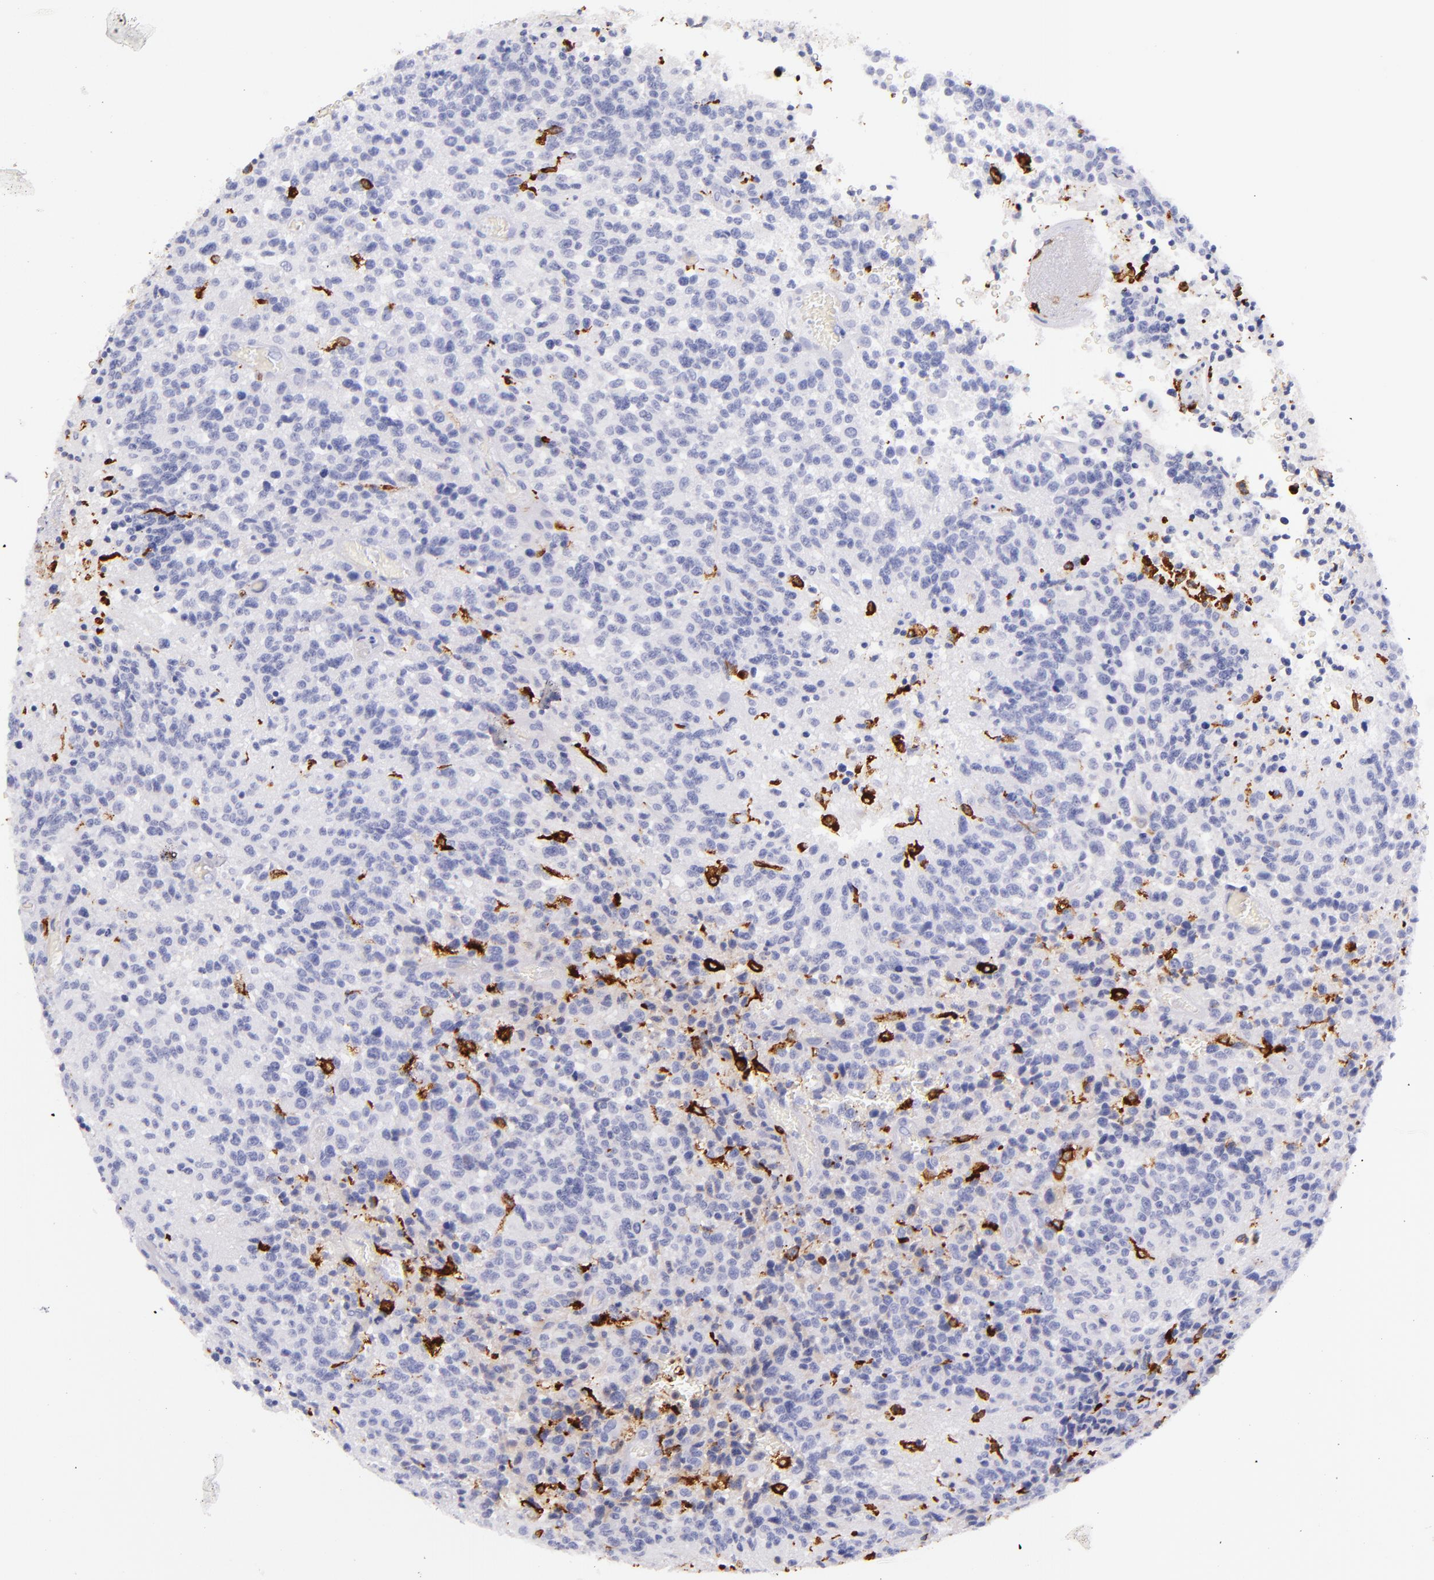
{"staining": {"intensity": "negative", "quantity": "none", "location": "none"}, "tissue": "glioma", "cell_type": "Tumor cells", "image_type": "cancer", "snomed": [{"axis": "morphology", "description": "Glioma, malignant, High grade"}, {"axis": "topography", "description": "Brain"}], "caption": "Immunohistochemistry (IHC) micrograph of neoplastic tissue: malignant glioma (high-grade) stained with DAB shows no significant protein staining in tumor cells.", "gene": "CD163", "patient": {"sex": "male", "age": 36}}